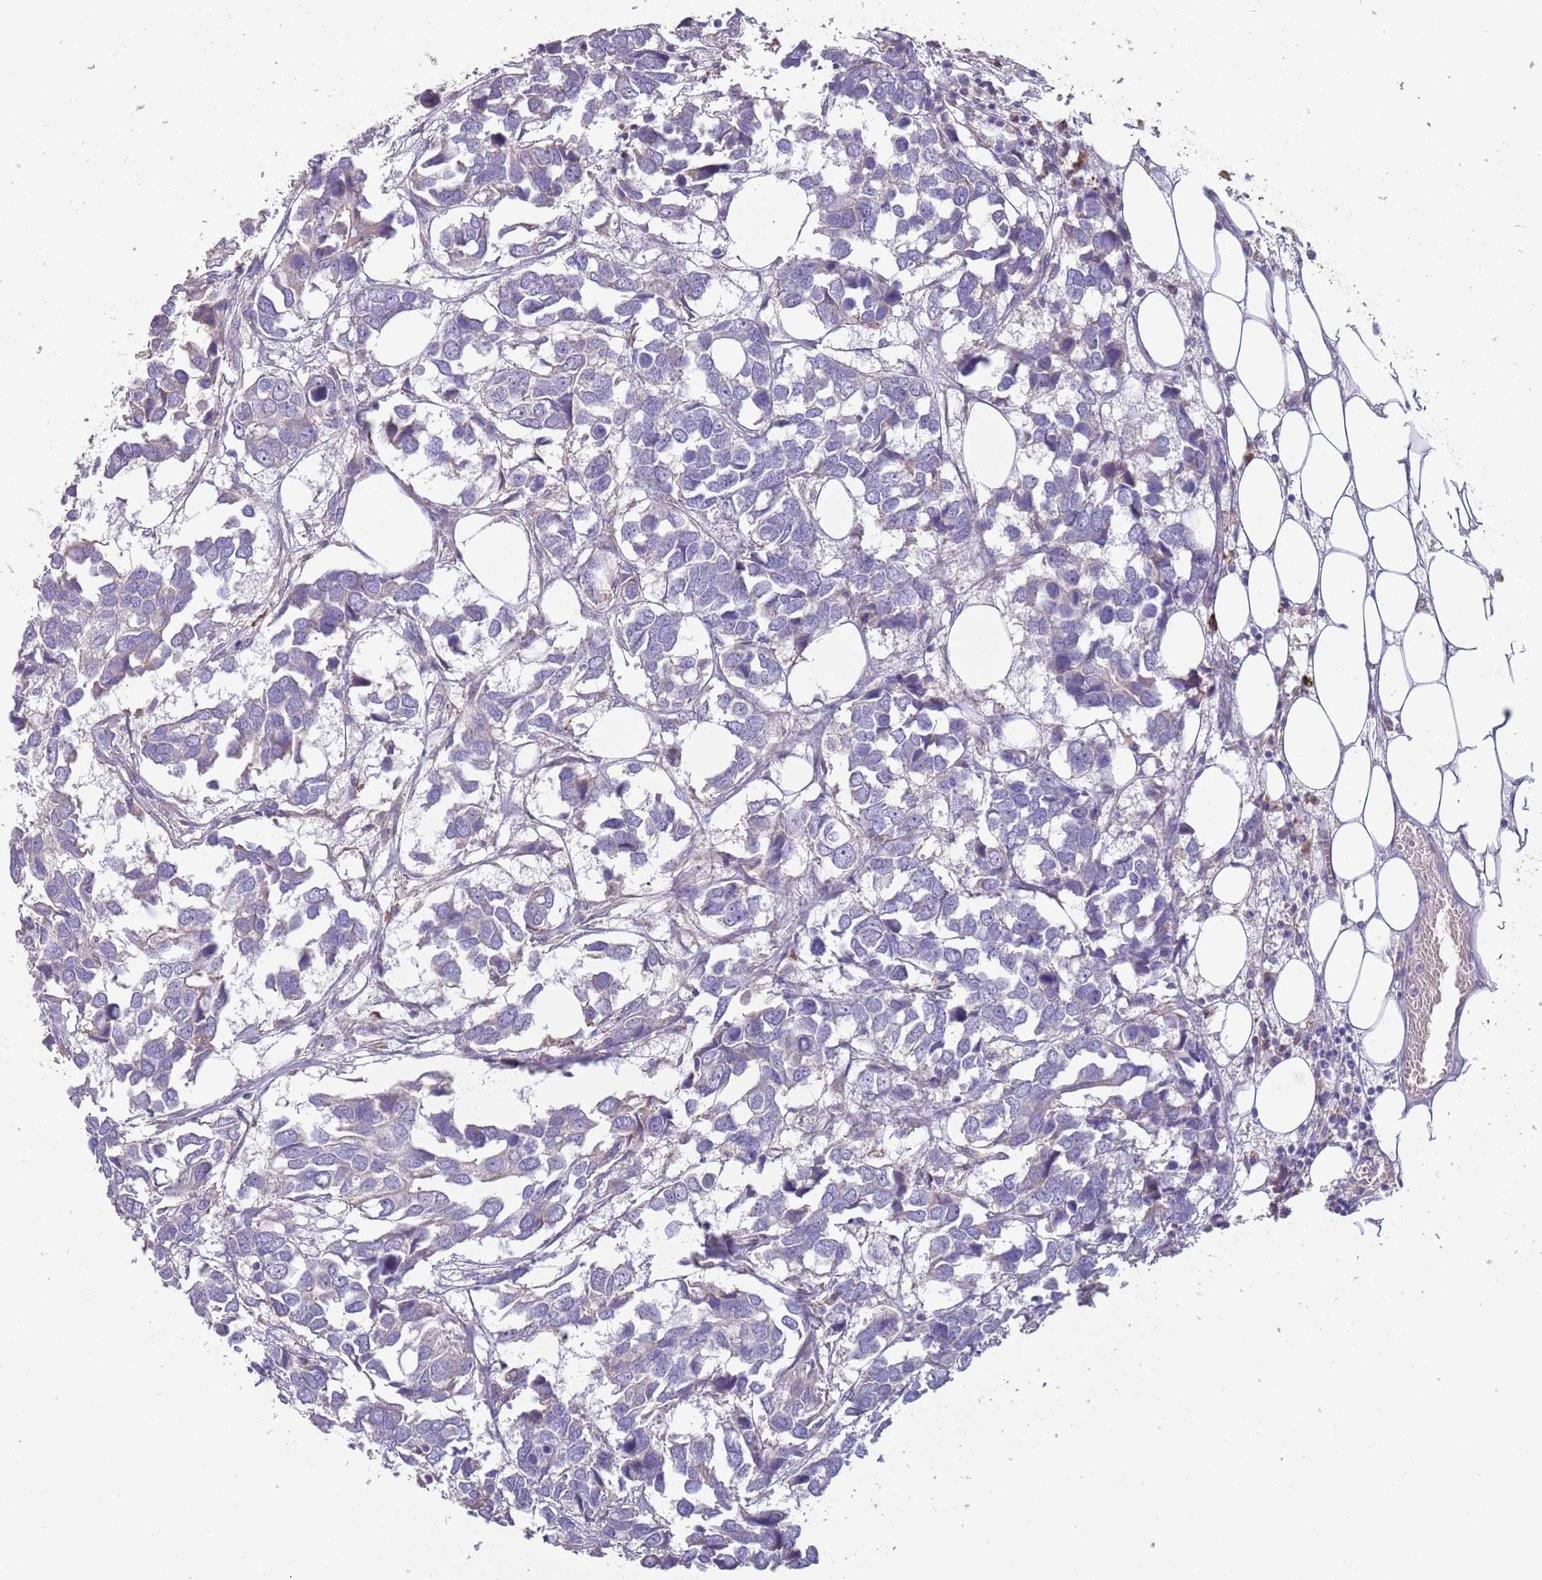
{"staining": {"intensity": "negative", "quantity": "none", "location": "none"}, "tissue": "breast cancer", "cell_type": "Tumor cells", "image_type": "cancer", "snomed": [{"axis": "morphology", "description": "Duct carcinoma"}, {"axis": "topography", "description": "Breast"}], "caption": "A histopathology image of human breast intraductal carcinoma is negative for staining in tumor cells.", "gene": "SUSD1", "patient": {"sex": "female", "age": 83}}